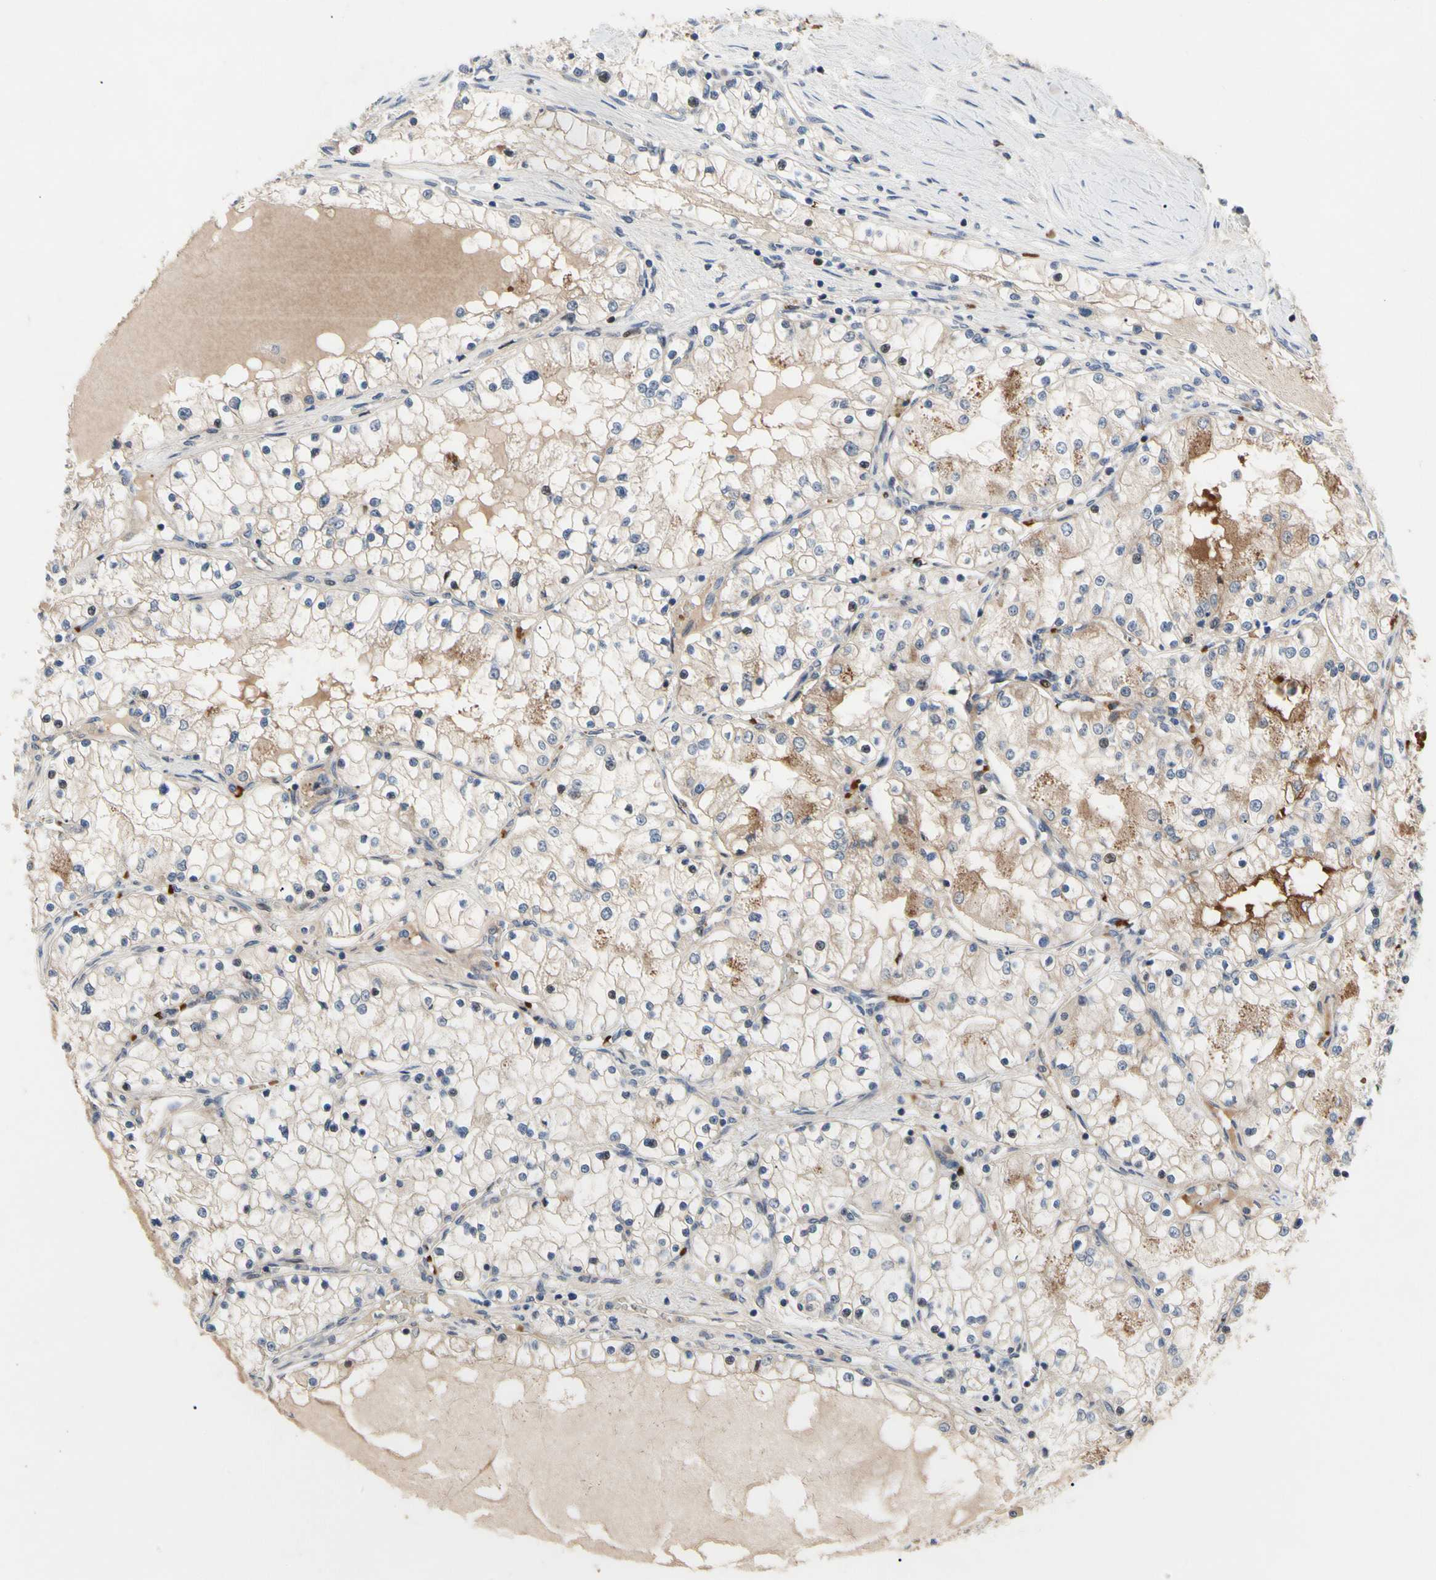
{"staining": {"intensity": "moderate", "quantity": "<25%", "location": "cytoplasmic/membranous"}, "tissue": "renal cancer", "cell_type": "Tumor cells", "image_type": "cancer", "snomed": [{"axis": "morphology", "description": "Adenocarcinoma, NOS"}, {"axis": "topography", "description": "Kidney"}], "caption": "A histopathology image of human renal adenocarcinoma stained for a protein reveals moderate cytoplasmic/membranous brown staining in tumor cells.", "gene": "HMGCR", "patient": {"sex": "male", "age": 68}}